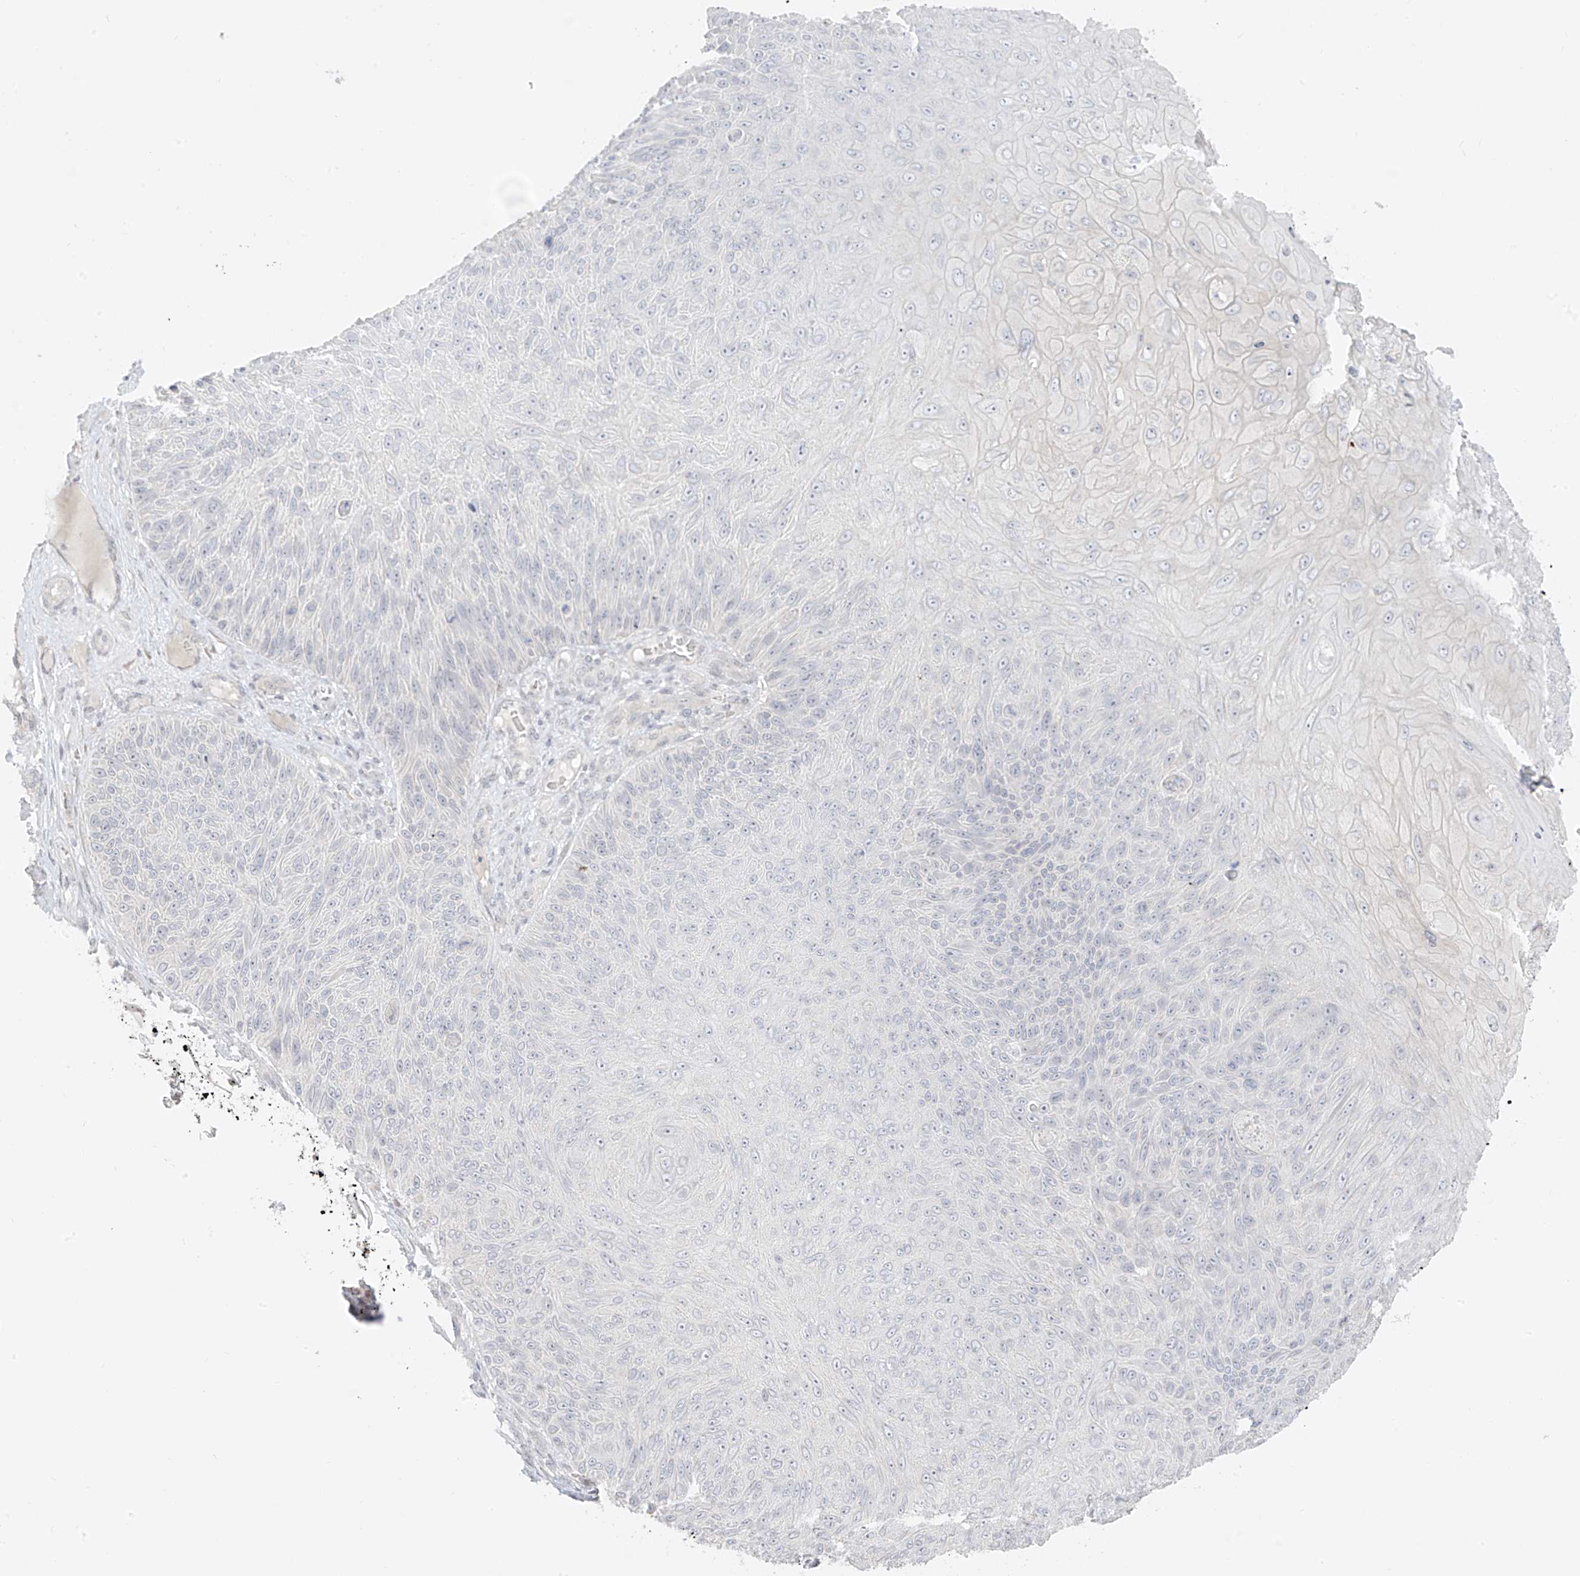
{"staining": {"intensity": "negative", "quantity": "none", "location": "none"}, "tissue": "skin cancer", "cell_type": "Tumor cells", "image_type": "cancer", "snomed": [{"axis": "morphology", "description": "Squamous cell carcinoma, NOS"}, {"axis": "topography", "description": "Skin"}], "caption": "A high-resolution micrograph shows IHC staining of squamous cell carcinoma (skin), which demonstrates no significant expression in tumor cells.", "gene": "DCDC2", "patient": {"sex": "female", "age": 88}}